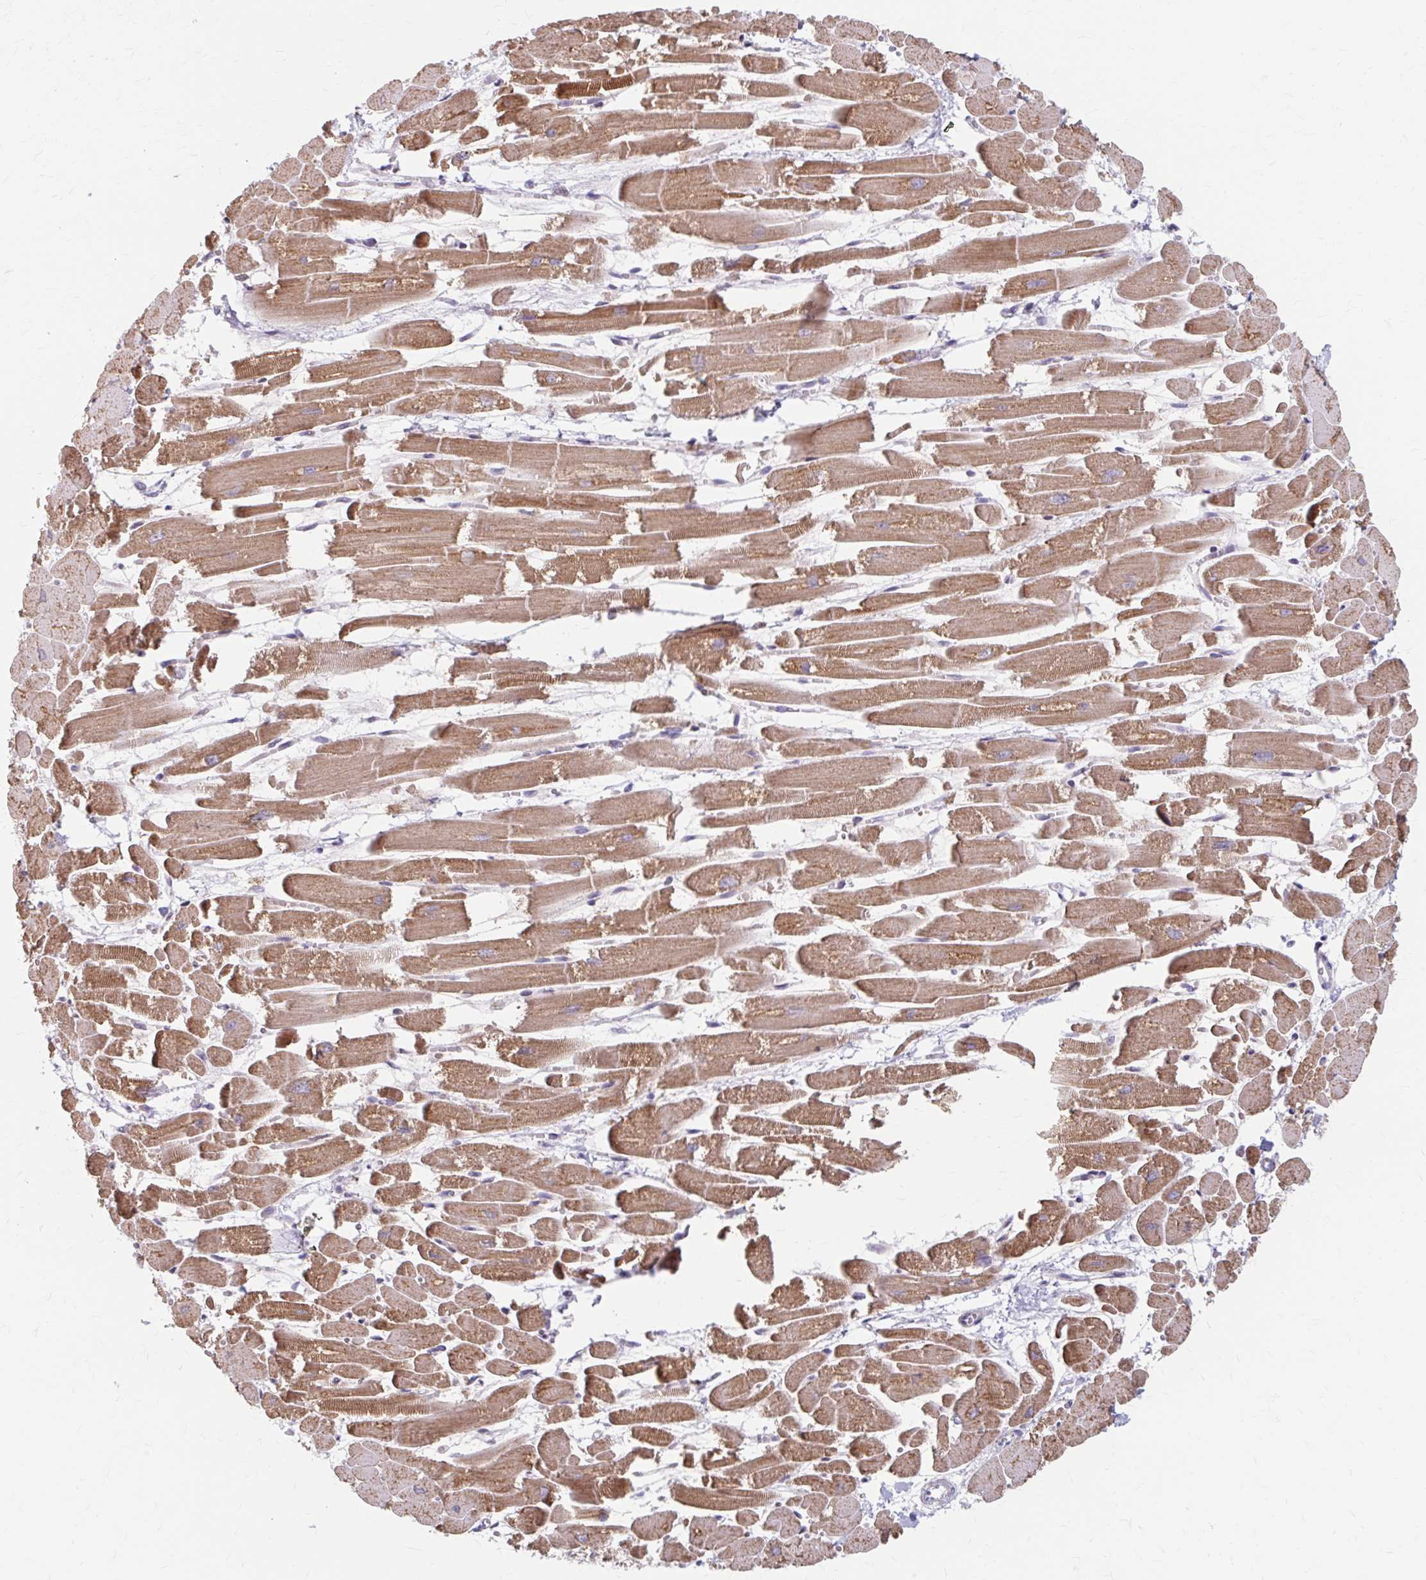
{"staining": {"intensity": "moderate", "quantity": ">75%", "location": "cytoplasmic/membranous"}, "tissue": "heart muscle", "cell_type": "Cardiomyocytes", "image_type": "normal", "snomed": [{"axis": "morphology", "description": "Normal tissue, NOS"}, {"axis": "topography", "description": "Heart"}], "caption": "Immunohistochemistry (IHC) (DAB) staining of unremarkable heart muscle exhibits moderate cytoplasmic/membranous protein staining in about >75% of cardiomyocytes.", "gene": "BEAN1", "patient": {"sex": "female", "age": 52}}